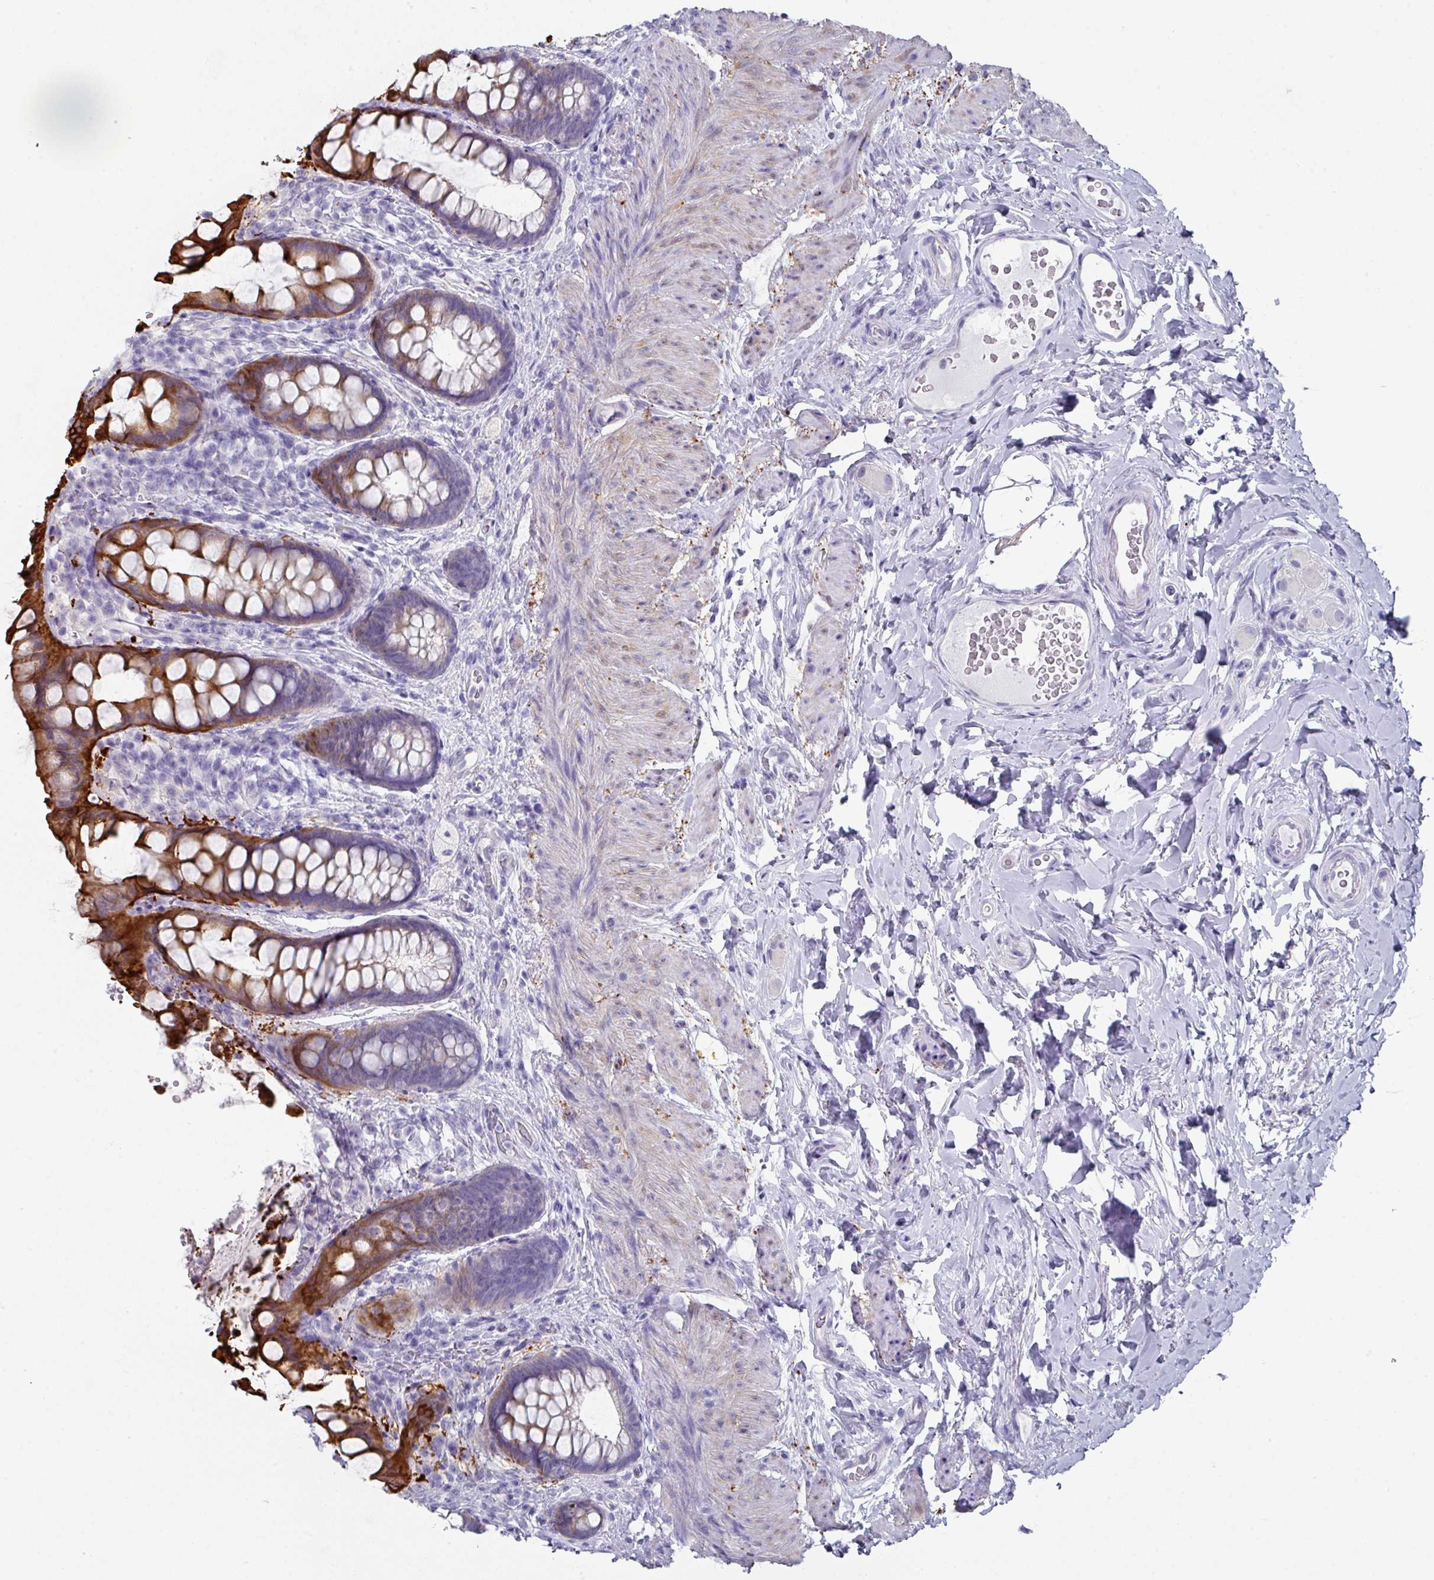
{"staining": {"intensity": "strong", "quantity": "25%-75%", "location": "cytoplasmic/membranous"}, "tissue": "rectum", "cell_type": "Glandular cells", "image_type": "normal", "snomed": [{"axis": "morphology", "description": "Normal tissue, NOS"}, {"axis": "topography", "description": "Rectum"}, {"axis": "topography", "description": "Peripheral nerve tissue"}], "caption": "This photomicrograph demonstrates IHC staining of normal human rectum, with high strong cytoplasmic/membranous positivity in about 25%-75% of glandular cells.", "gene": "PEX10", "patient": {"sex": "female", "age": 69}}